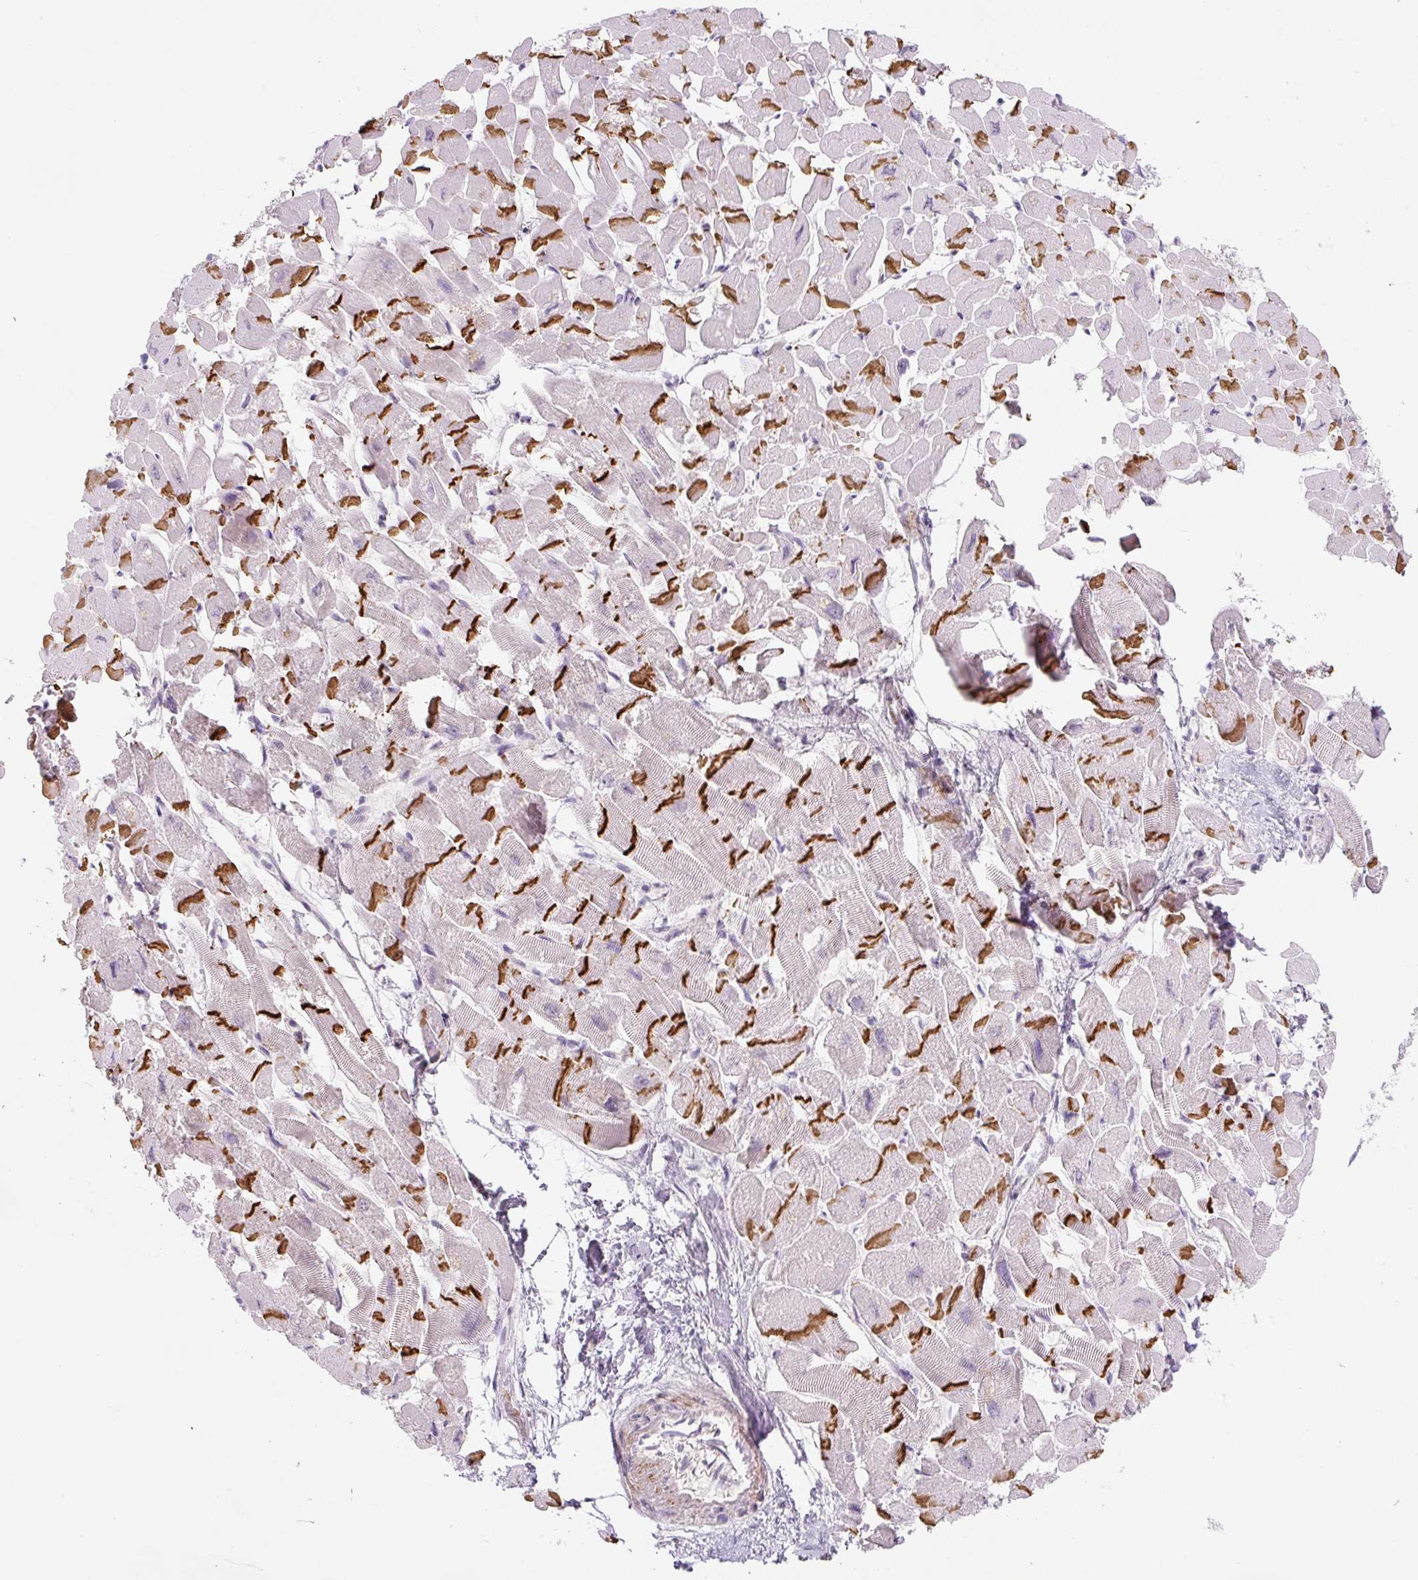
{"staining": {"intensity": "strong", "quantity": ">75%", "location": "cytoplasmic/membranous"}, "tissue": "heart muscle", "cell_type": "Cardiomyocytes", "image_type": "normal", "snomed": [{"axis": "morphology", "description": "Normal tissue, NOS"}, {"axis": "topography", "description": "Heart"}], "caption": "Strong cytoplasmic/membranous expression for a protein is present in about >75% of cardiomyocytes of benign heart muscle using immunohistochemistry.", "gene": "PRM1", "patient": {"sex": "male", "age": 54}}